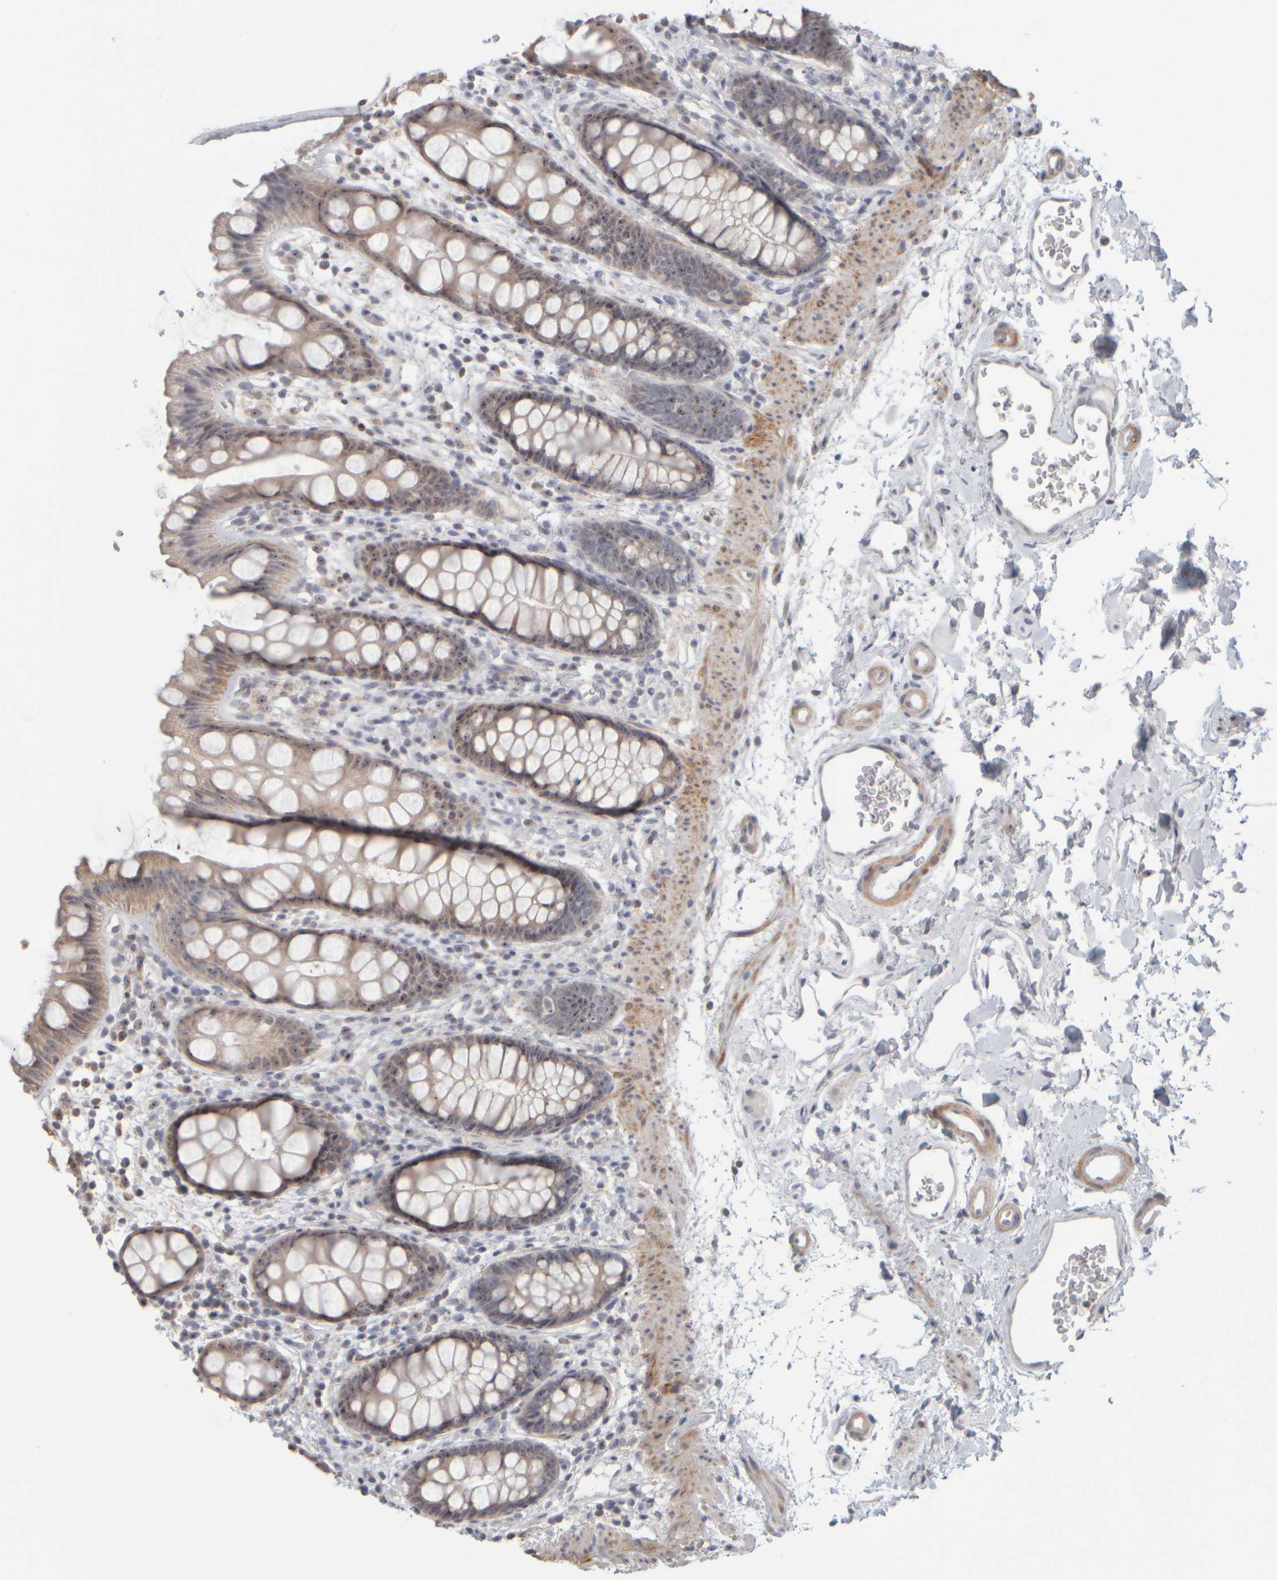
{"staining": {"intensity": "moderate", "quantity": "25%-75%", "location": "cytoplasmic/membranous,nuclear"}, "tissue": "rectum", "cell_type": "Glandular cells", "image_type": "normal", "snomed": [{"axis": "morphology", "description": "Normal tissue, NOS"}, {"axis": "topography", "description": "Rectum"}], "caption": "An image showing moderate cytoplasmic/membranous,nuclear expression in about 25%-75% of glandular cells in normal rectum, as visualized by brown immunohistochemical staining.", "gene": "DCXR", "patient": {"sex": "female", "age": 65}}